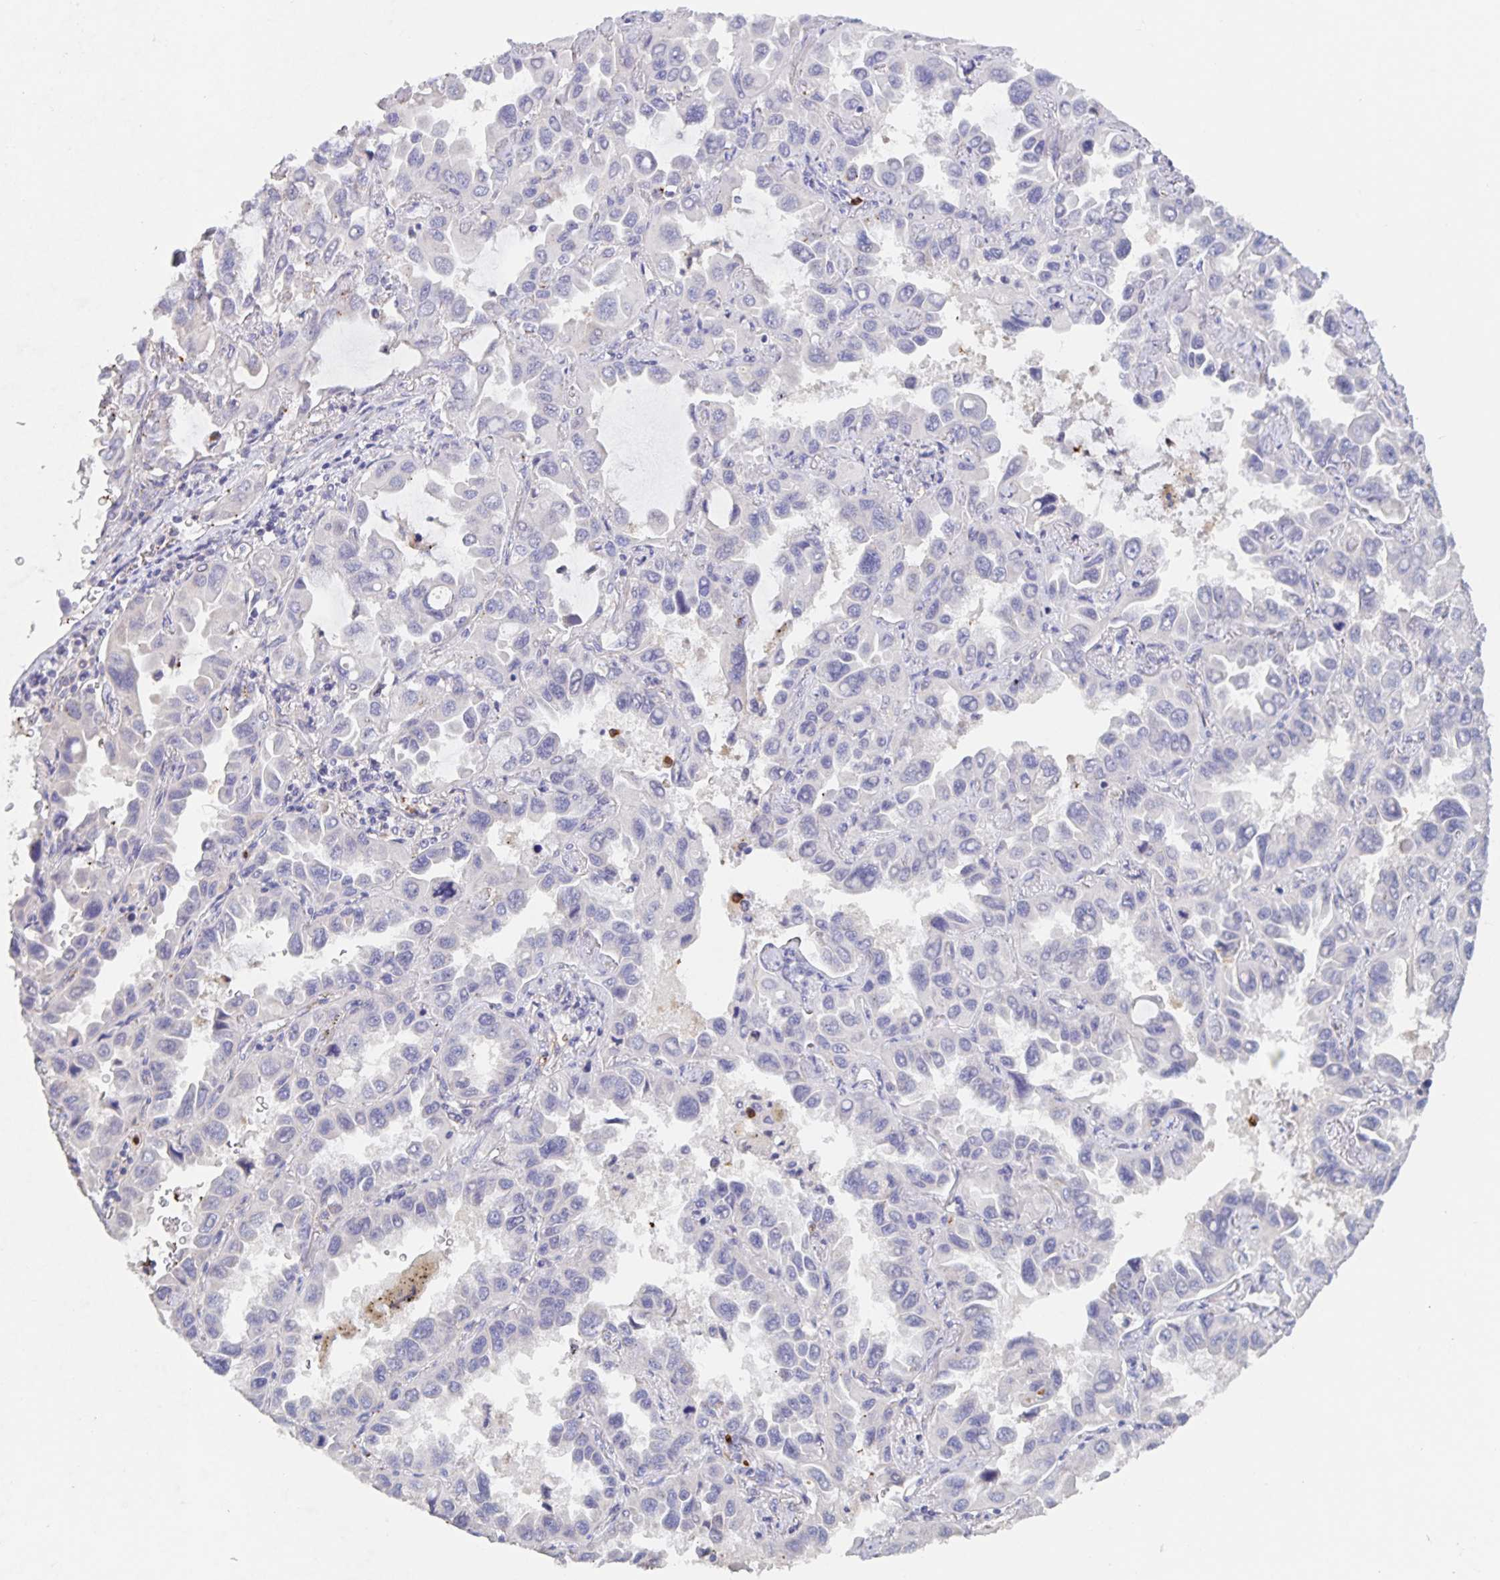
{"staining": {"intensity": "negative", "quantity": "none", "location": "none"}, "tissue": "lung cancer", "cell_type": "Tumor cells", "image_type": "cancer", "snomed": [{"axis": "morphology", "description": "Adenocarcinoma, NOS"}, {"axis": "topography", "description": "Lung"}], "caption": "A high-resolution micrograph shows immunohistochemistry (IHC) staining of lung cancer (adenocarcinoma), which demonstrates no significant staining in tumor cells.", "gene": "CDC42BPG", "patient": {"sex": "male", "age": 64}}